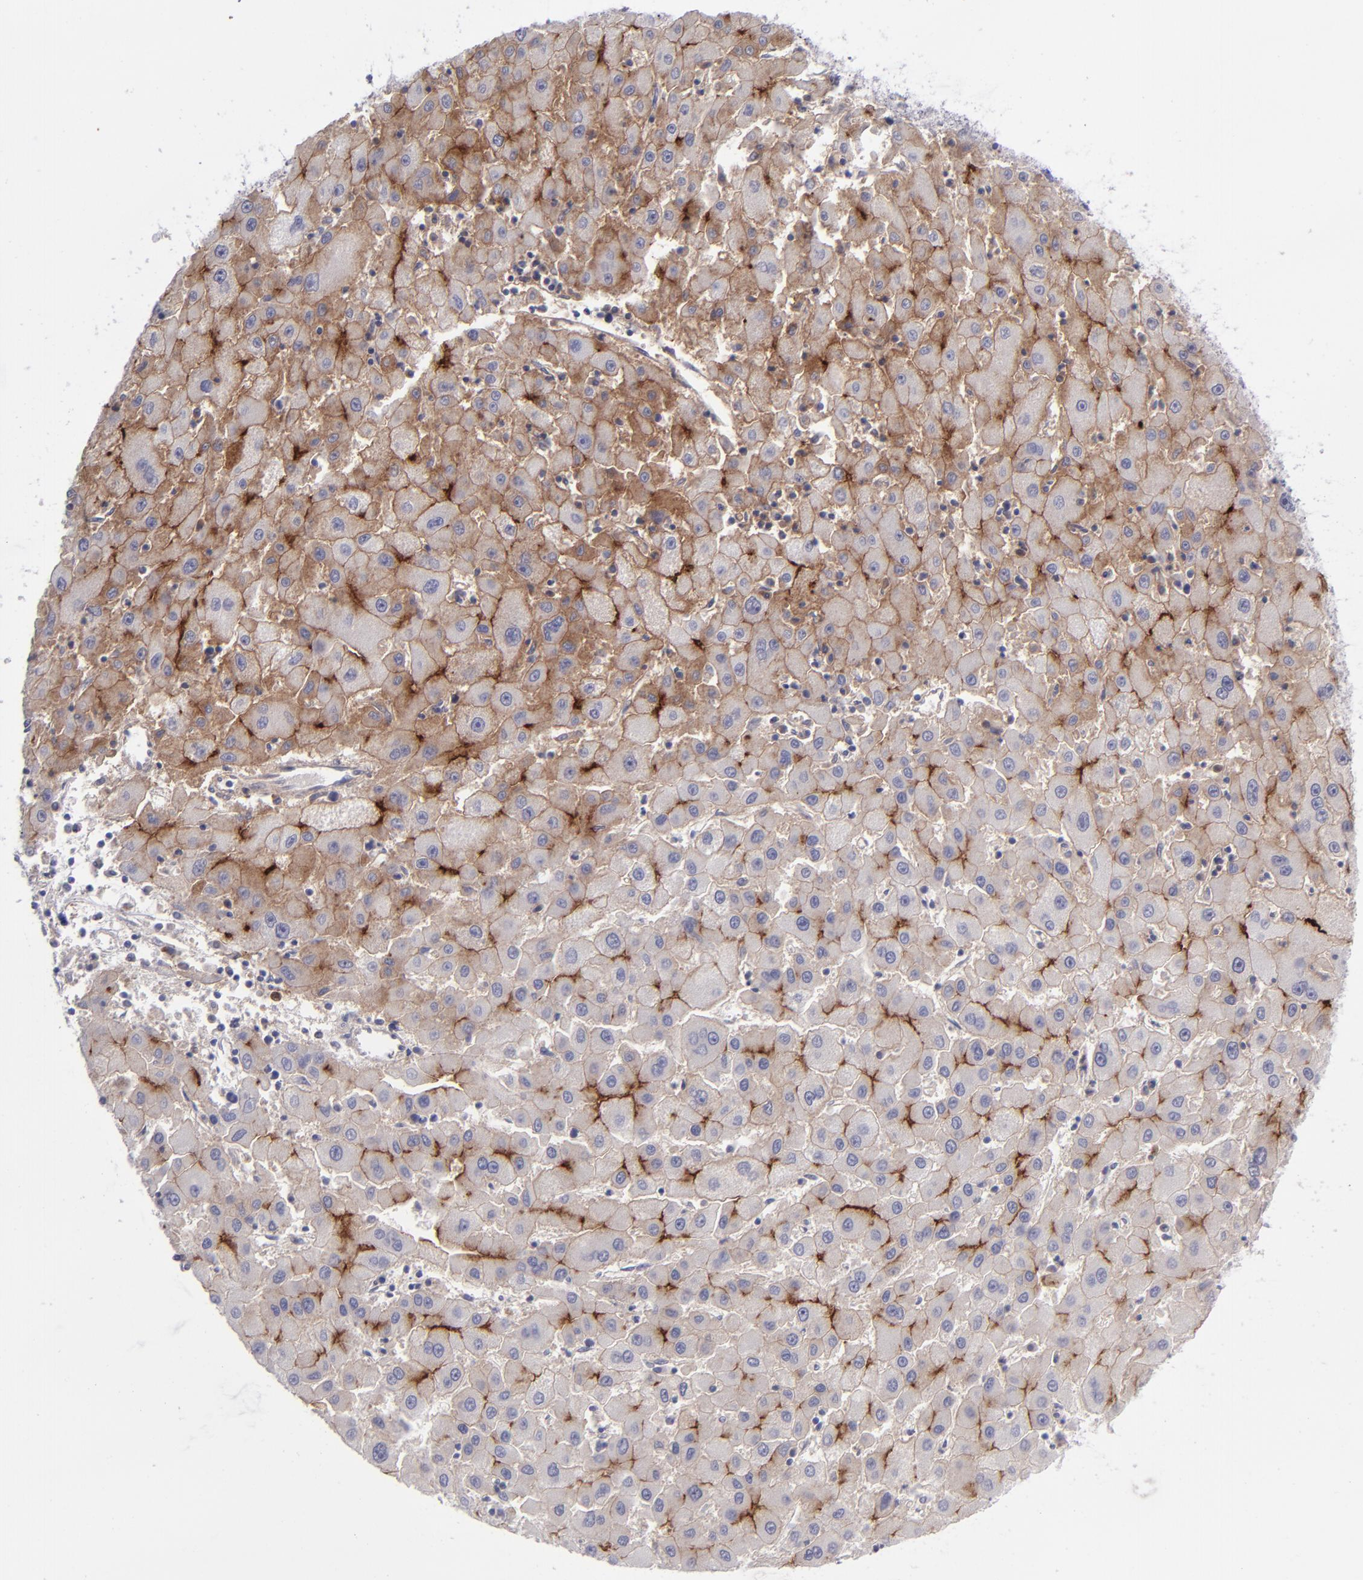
{"staining": {"intensity": "moderate", "quantity": "25%-75%", "location": "cytoplasmic/membranous"}, "tissue": "liver cancer", "cell_type": "Tumor cells", "image_type": "cancer", "snomed": [{"axis": "morphology", "description": "Carcinoma, Hepatocellular, NOS"}, {"axis": "topography", "description": "Liver"}], "caption": "Approximately 25%-75% of tumor cells in liver cancer display moderate cytoplasmic/membranous protein positivity as visualized by brown immunohistochemical staining.", "gene": "ANPEP", "patient": {"sex": "male", "age": 72}}